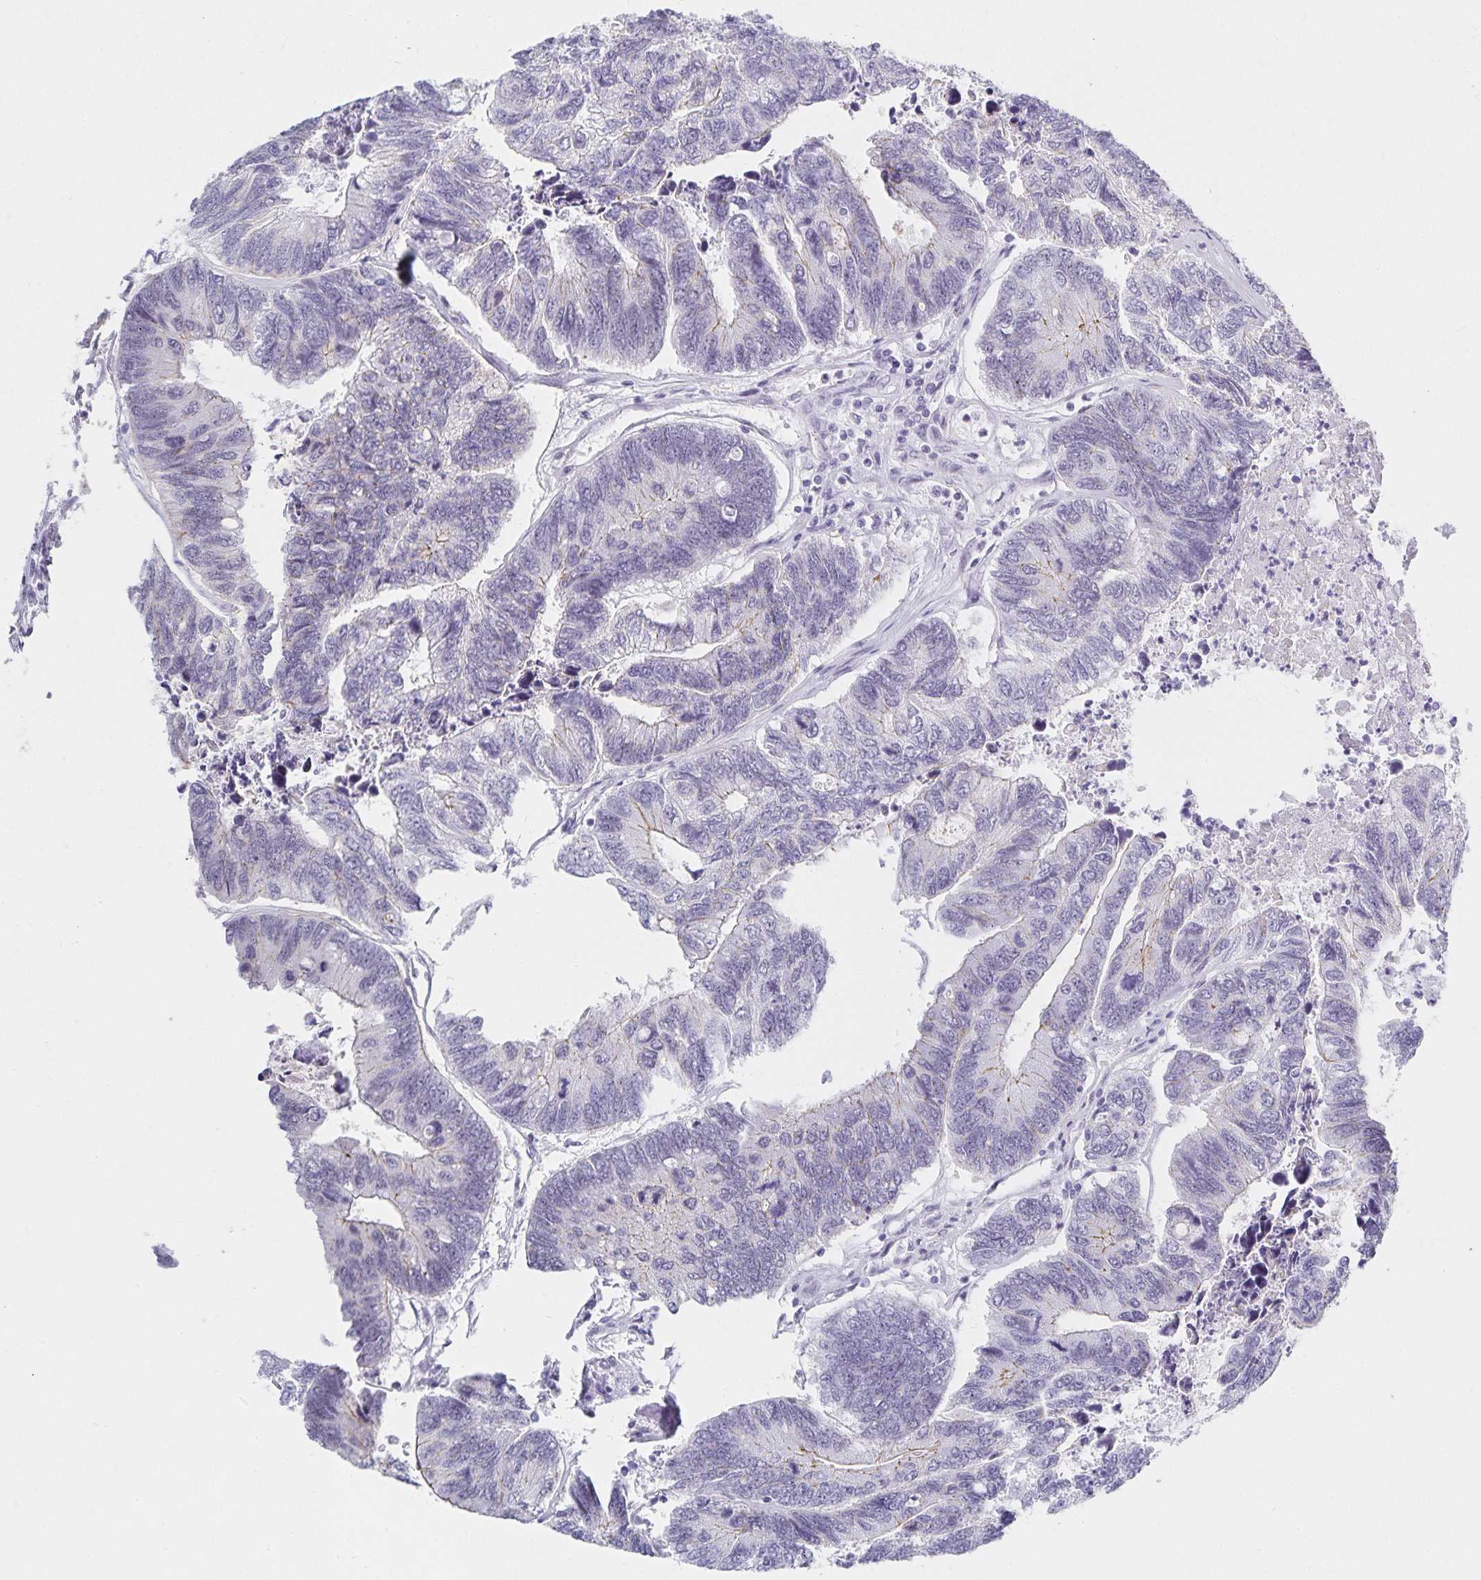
{"staining": {"intensity": "negative", "quantity": "none", "location": "none"}, "tissue": "colorectal cancer", "cell_type": "Tumor cells", "image_type": "cancer", "snomed": [{"axis": "morphology", "description": "Adenocarcinoma, NOS"}, {"axis": "topography", "description": "Colon"}], "caption": "An image of human adenocarcinoma (colorectal) is negative for staining in tumor cells.", "gene": "C20orf85", "patient": {"sex": "female", "age": 67}}